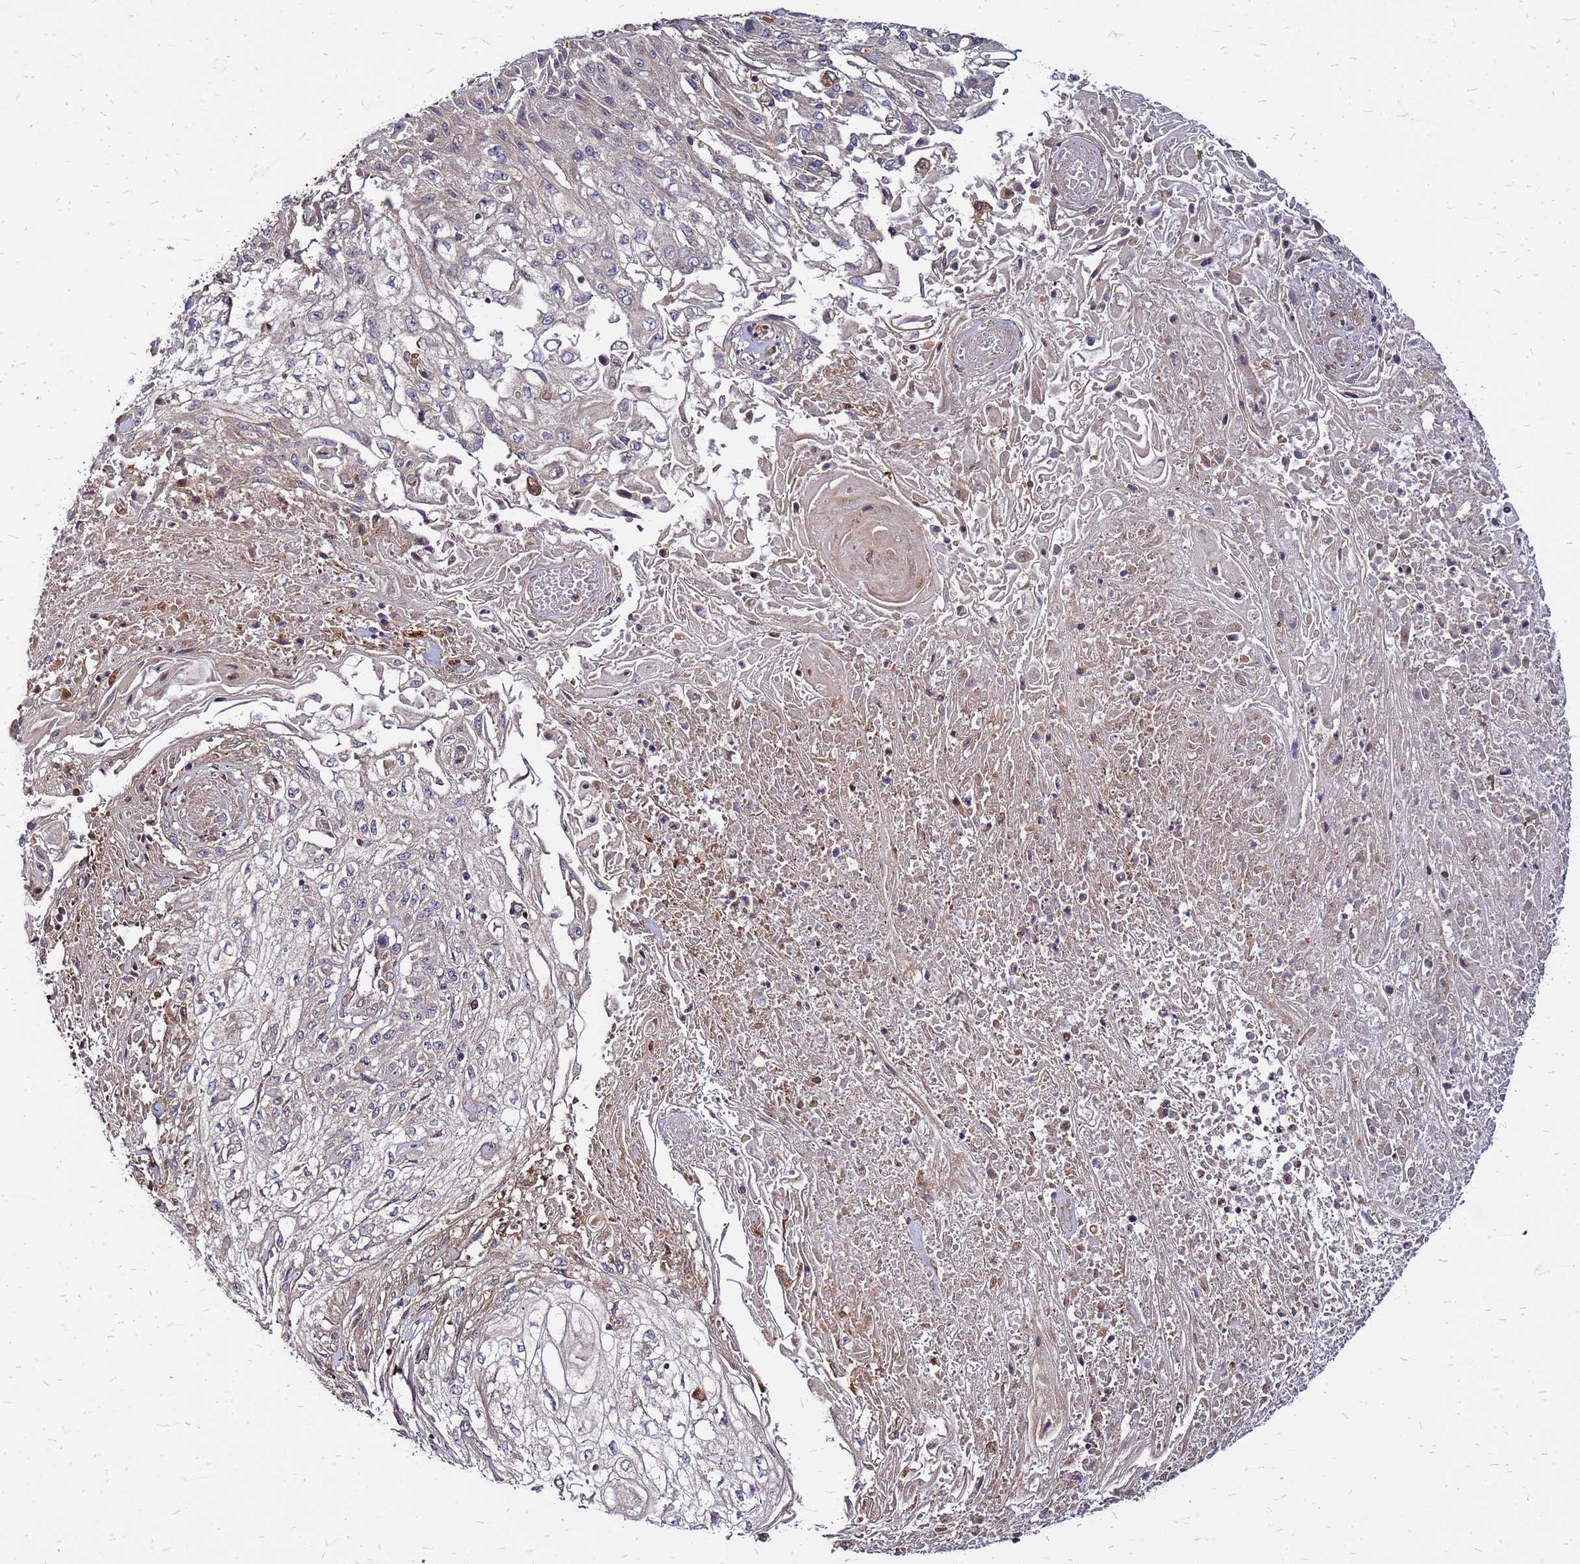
{"staining": {"intensity": "negative", "quantity": "none", "location": "none"}, "tissue": "skin cancer", "cell_type": "Tumor cells", "image_type": "cancer", "snomed": [{"axis": "morphology", "description": "Squamous cell carcinoma, NOS"}, {"axis": "morphology", "description": "Squamous cell carcinoma, metastatic, NOS"}, {"axis": "topography", "description": "Skin"}, {"axis": "topography", "description": "Lymph node"}], "caption": "This image is of skin squamous cell carcinoma stained with immunohistochemistry (IHC) to label a protein in brown with the nuclei are counter-stained blue. There is no staining in tumor cells.", "gene": "CYBC1", "patient": {"sex": "male", "age": 75}}